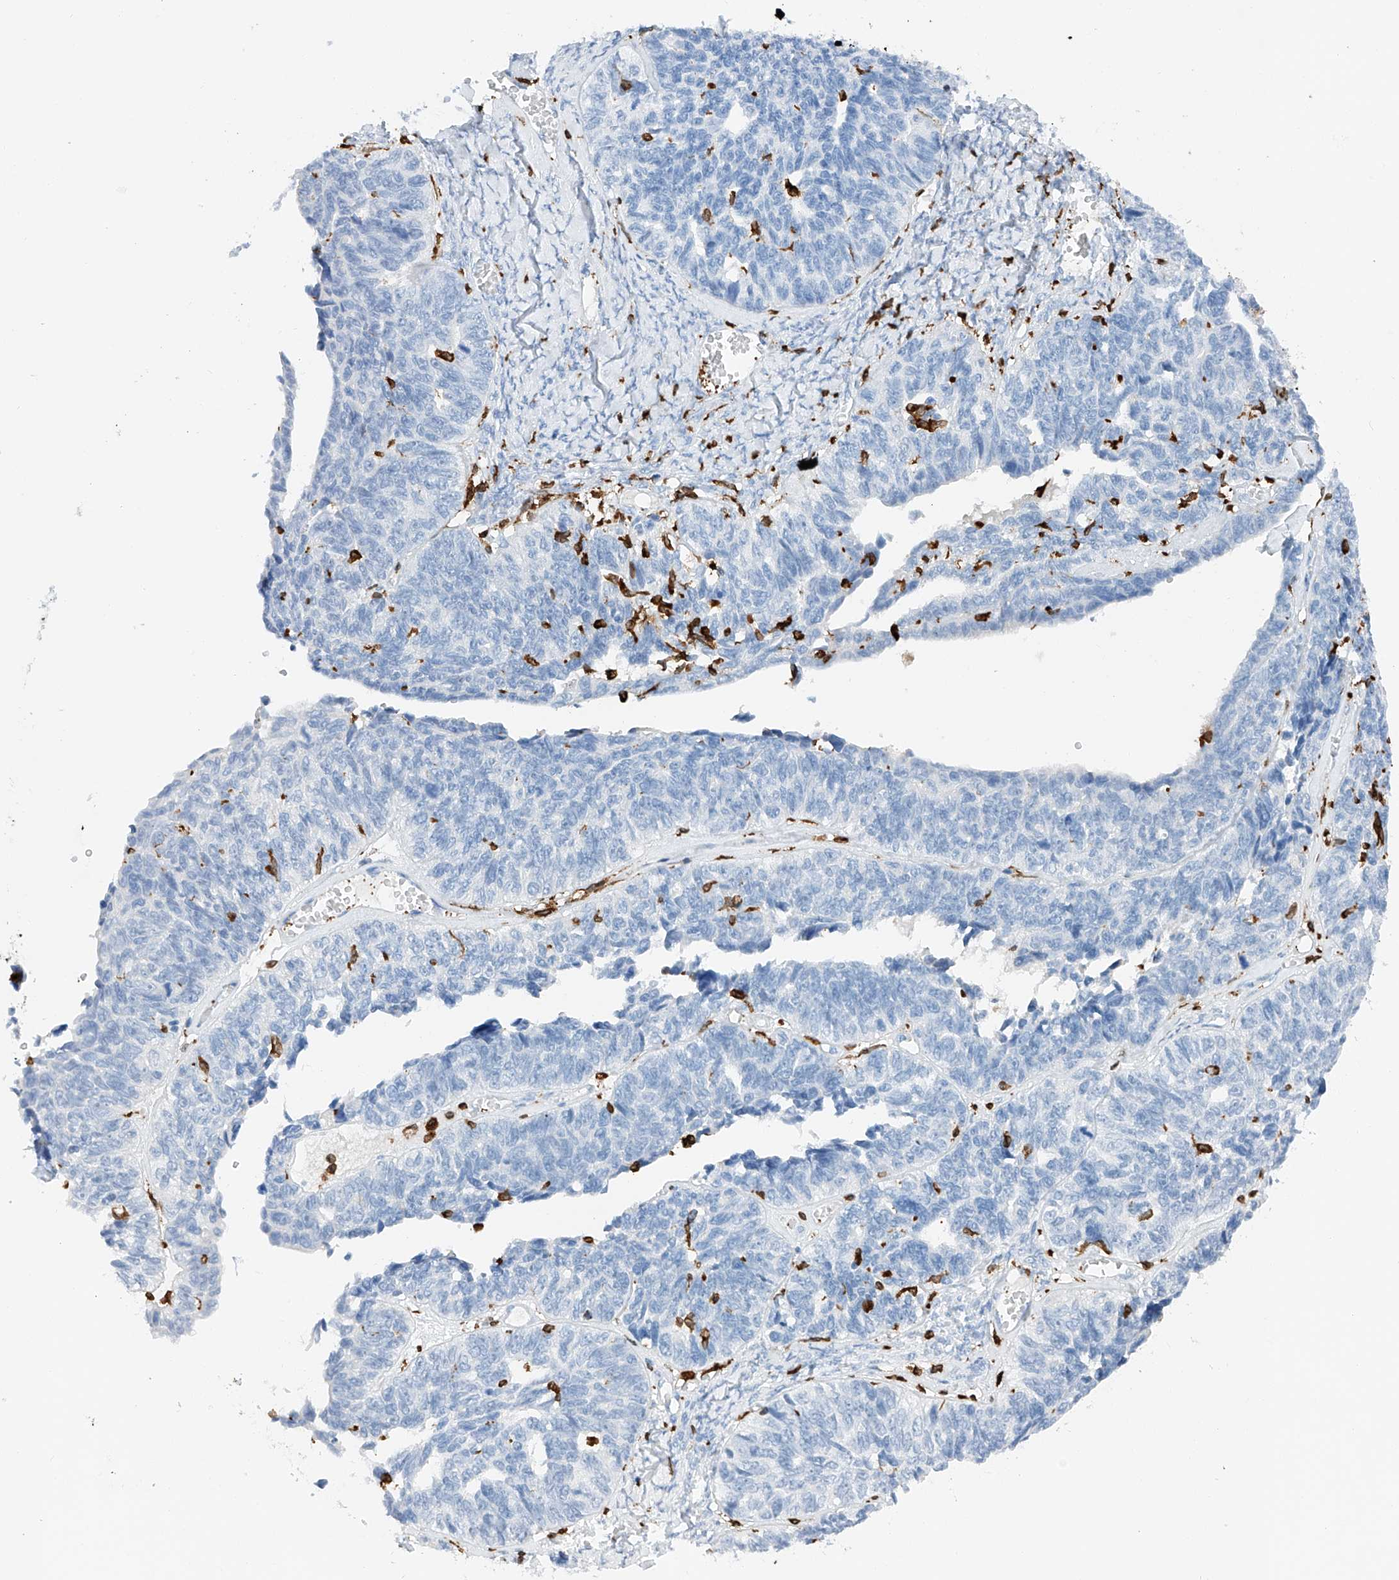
{"staining": {"intensity": "negative", "quantity": "none", "location": "none"}, "tissue": "ovarian cancer", "cell_type": "Tumor cells", "image_type": "cancer", "snomed": [{"axis": "morphology", "description": "Cystadenocarcinoma, serous, NOS"}, {"axis": "topography", "description": "Ovary"}], "caption": "Photomicrograph shows no protein positivity in tumor cells of ovarian cancer (serous cystadenocarcinoma) tissue.", "gene": "TBXAS1", "patient": {"sex": "female", "age": 79}}